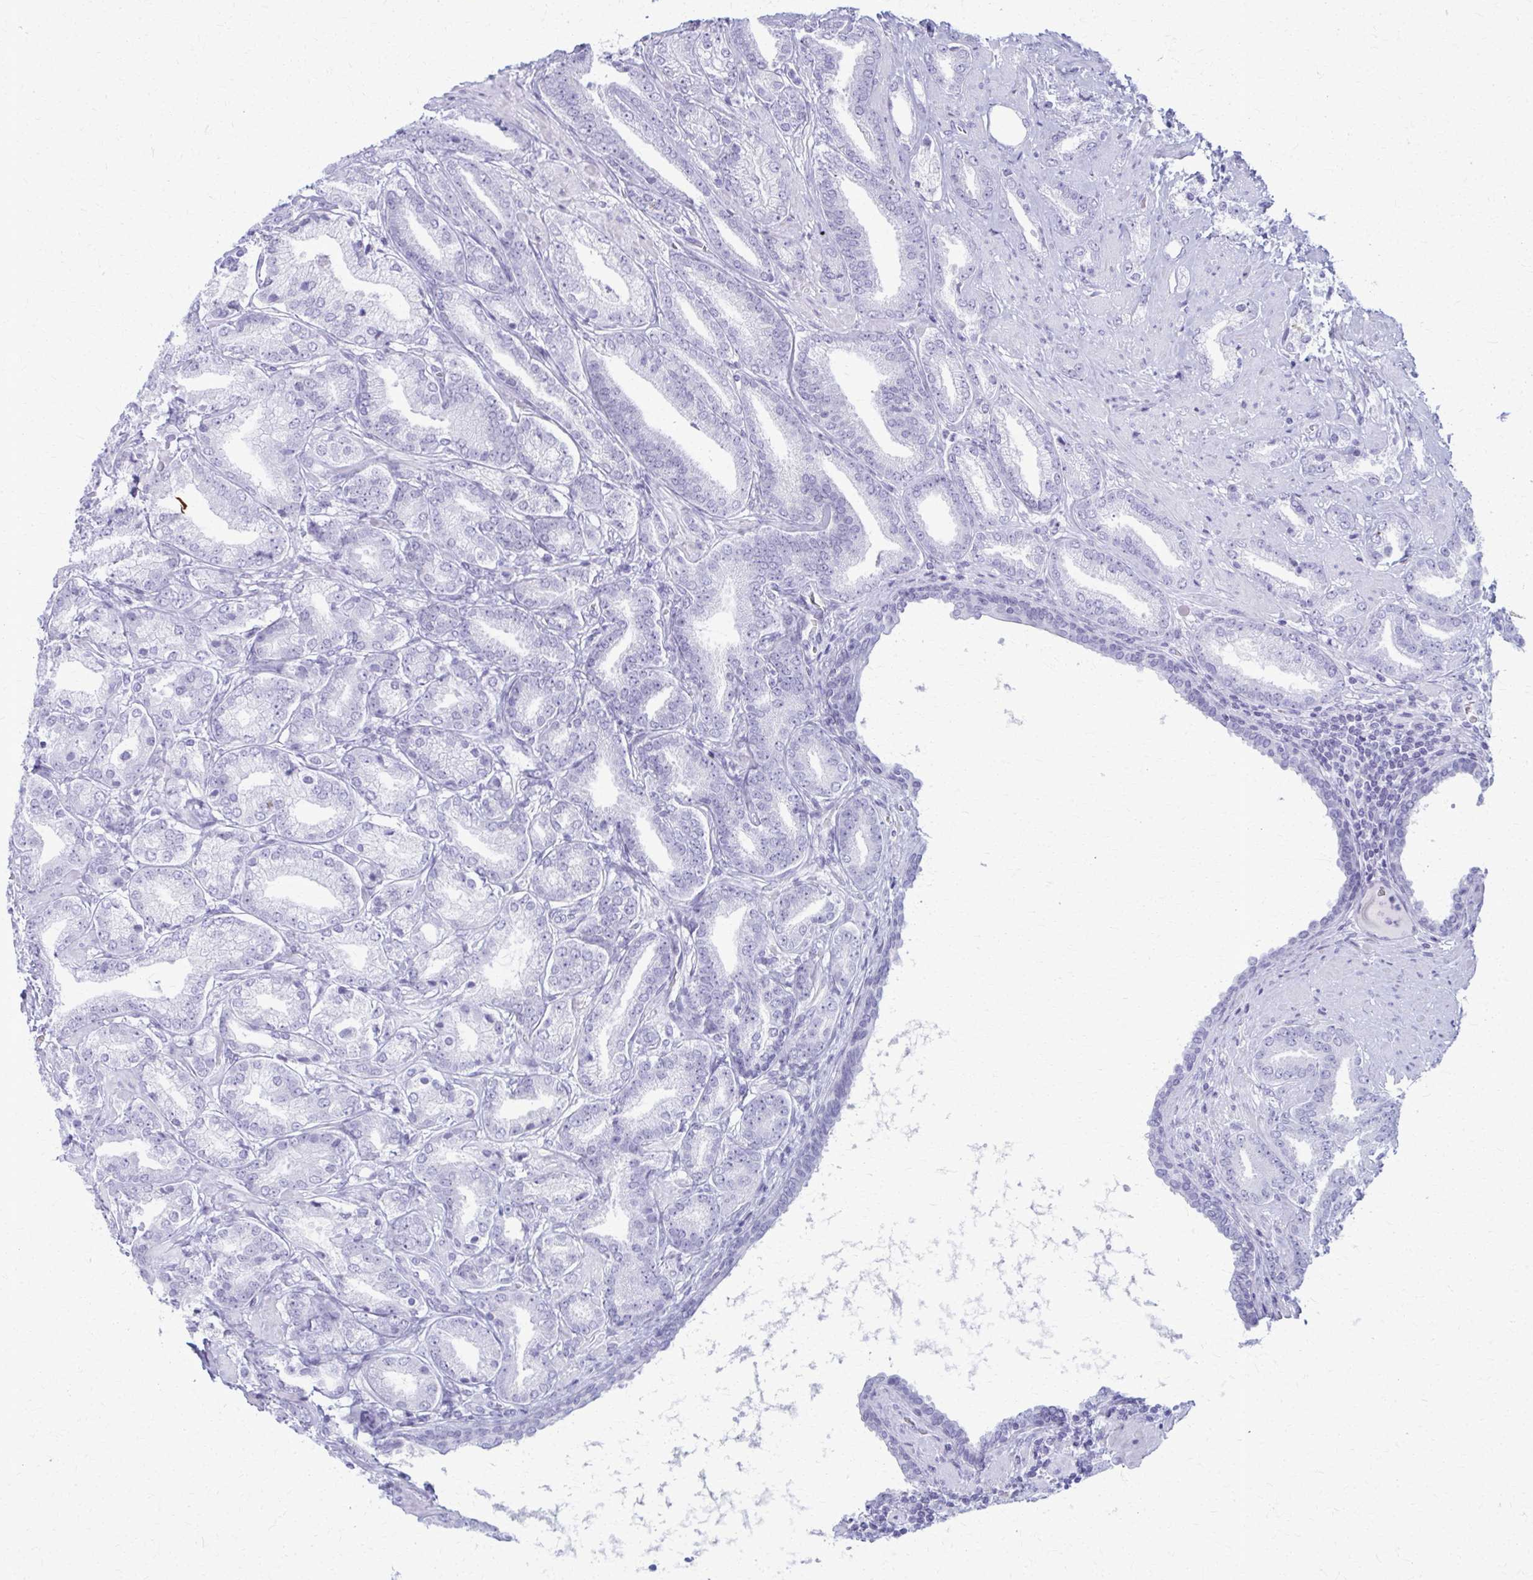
{"staining": {"intensity": "negative", "quantity": "none", "location": "none"}, "tissue": "prostate cancer", "cell_type": "Tumor cells", "image_type": "cancer", "snomed": [{"axis": "morphology", "description": "Adenocarcinoma, High grade"}, {"axis": "topography", "description": "Prostate"}], "caption": "There is no significant positivity in tumor cells of prostate cancer (adenocarcinoma (high-grade)).", "gene": "ACSM2B", "patient": {"sex": "male", "age": 56}}